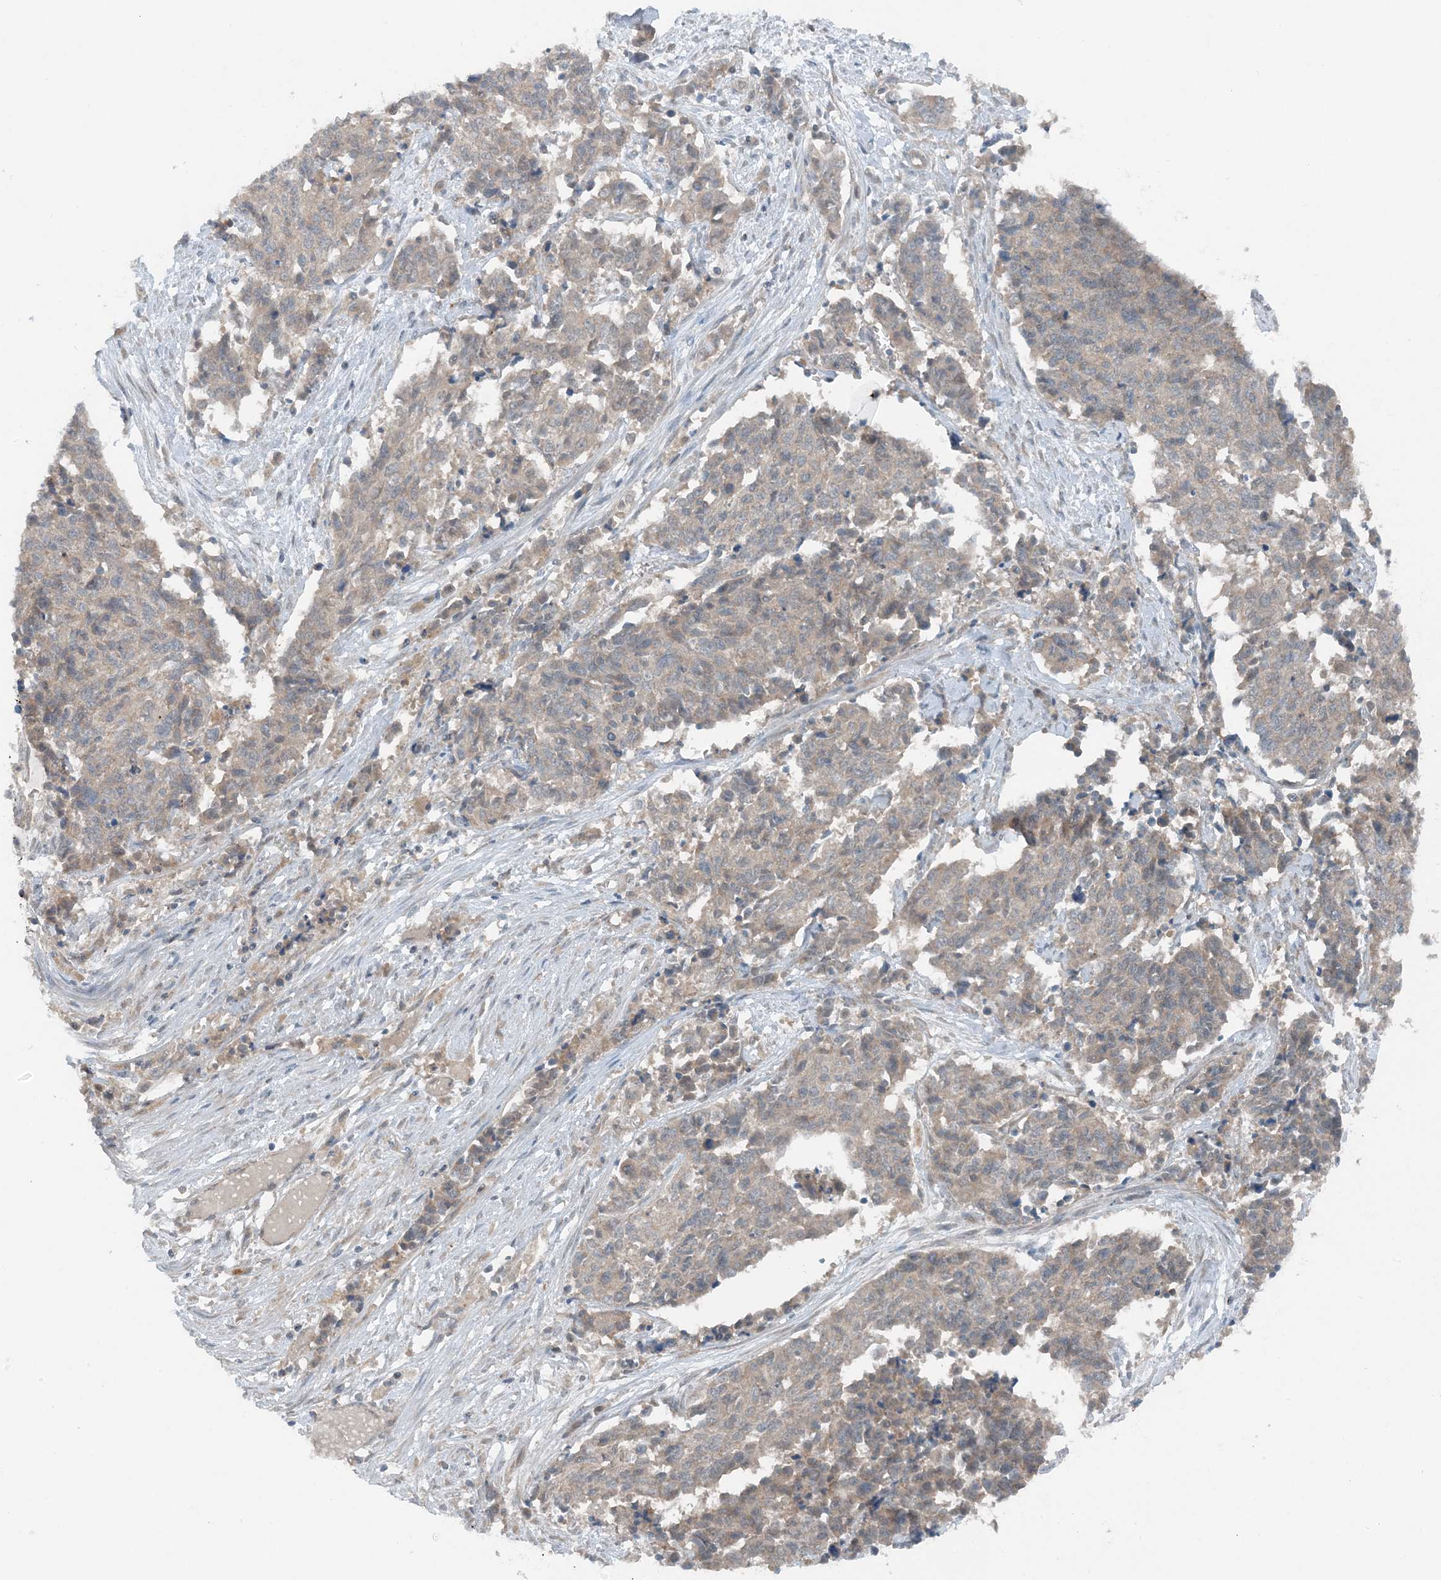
{"staining": {"intensity": "weak", "quantity": "25%-75%", "location": "cytoplasmic/membranous"}, "tissue": "cervical cancer", "cell_type": "Tumor cells", "image_type": "cancer", "snomed": [{"axis": "morphology", "description": "Normal tissue, NOS"}, {"axis": "morphology", "description": "Squamous cell carcinoma, NOS"}, {"axis": "topography", "description": "Cervix"}], "caption": "Squamous cell carcinoma (cervical) tissue shows weak cytoplasmic/membranous staining in about 25%-75% of tumor cells, visualized by immunohistochemistry. The protein is stained brown, and the nuclei are stained in blue (DAB (3,3'-diaminobenzidine) IHC with brightfield microscopy, high magnification).", "gene": "MITD1", "patient": {"sex": "female", "age": 35}}